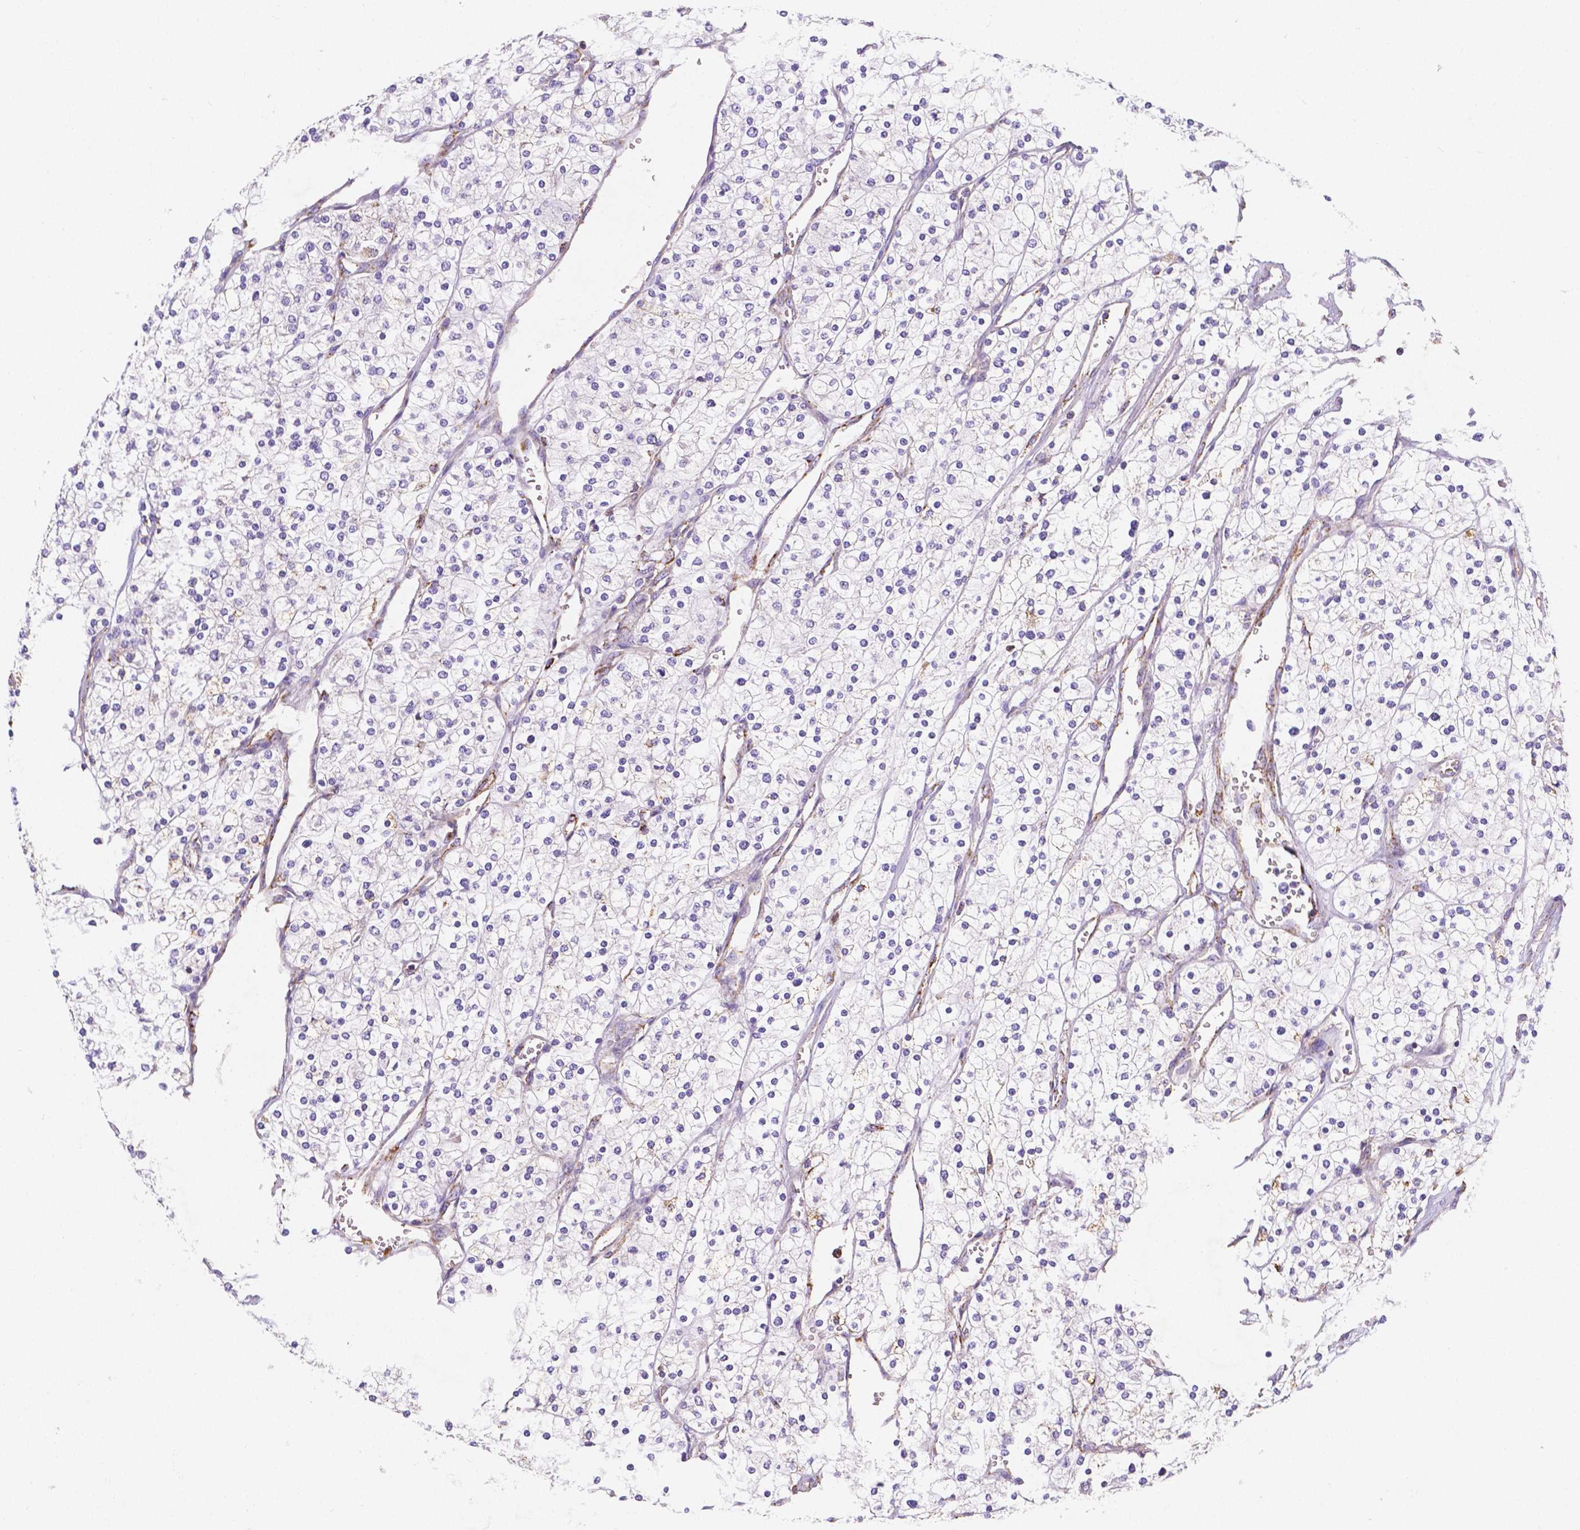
{"staining": {"intensity": "negative", "quantity": "none", "location": "none"}, "tissue": "renal cancer", "cell_type": "Tumor cells", "image_type": "cancer", "snomed": [{"axis": "morphology", "description": "Adenocarcinoma, NOS"}, {"axis": "topography", "description": "Kidney"}], "caption": "High magnification brightfield microscopy of renal cancer (adenocarcinoma) stained with DAB (3,3'-diaminobenzidine) (brown) and counterstained with hematoxylin (blue): tumor cells show no significant staining. (DAB immunohistochemistry (IHC), high magnification).", "gene": "GABRD", "patient": {"sex": "male", "age": 80}}